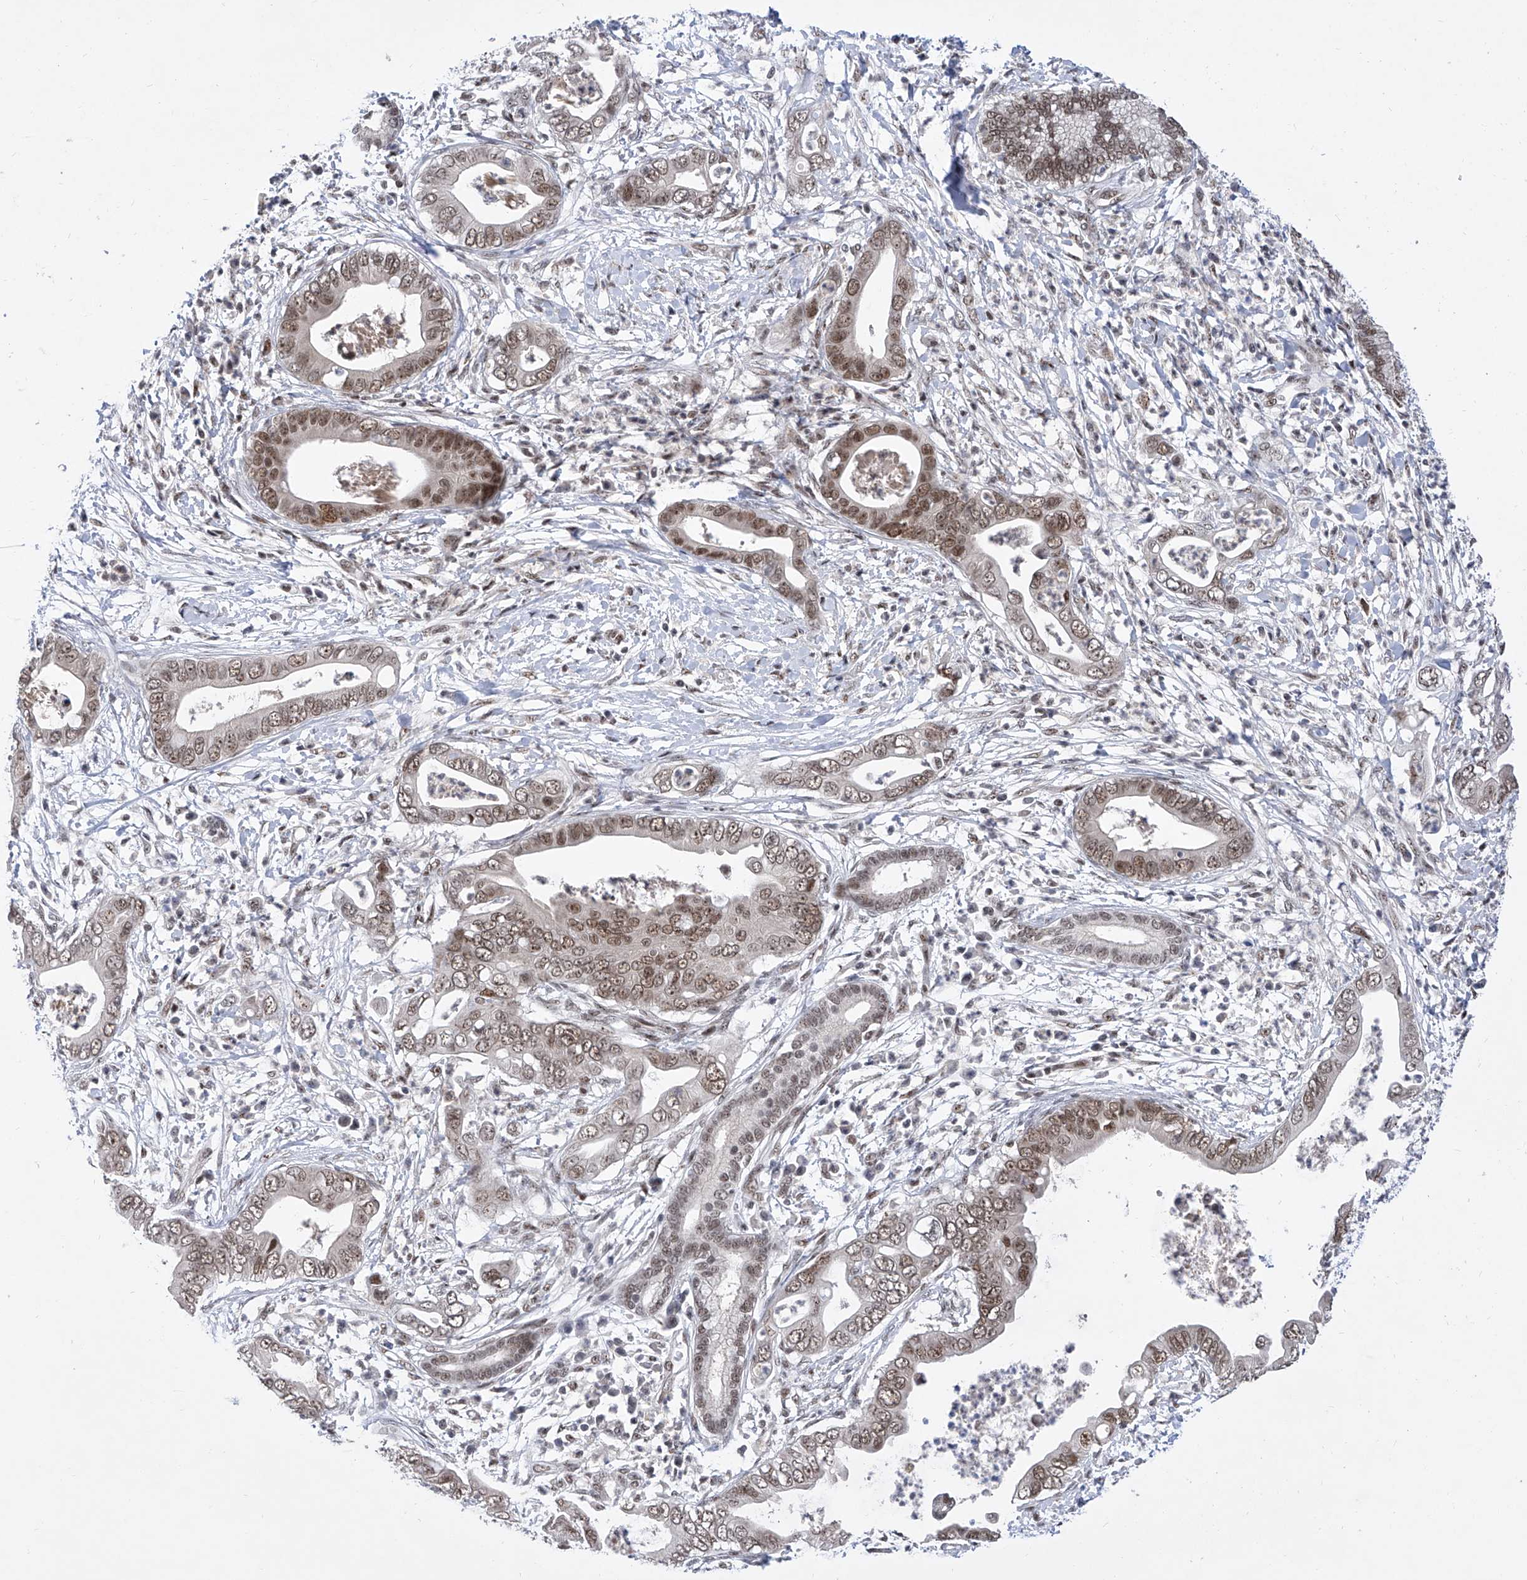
{"staining": {"intensity": "moderate", "quantity": ">75%", "location": "nuclear"}, "tissue": "pancreatic cancer", "cell_type": "Tumor cells", "image_type": "cancer", "snomed": [{"axis": "morphology", "description": "Adenocarcinoma, NOS"}, {"axis": "topography", "description": "Pancreas"}], "caption": "Pancreatic adenocarcinoma stained for a protein shows moderate nuclear positivity in tumor cells.", "gene": "RAD54L", "patient": {"sex": "male", "age": 75}}